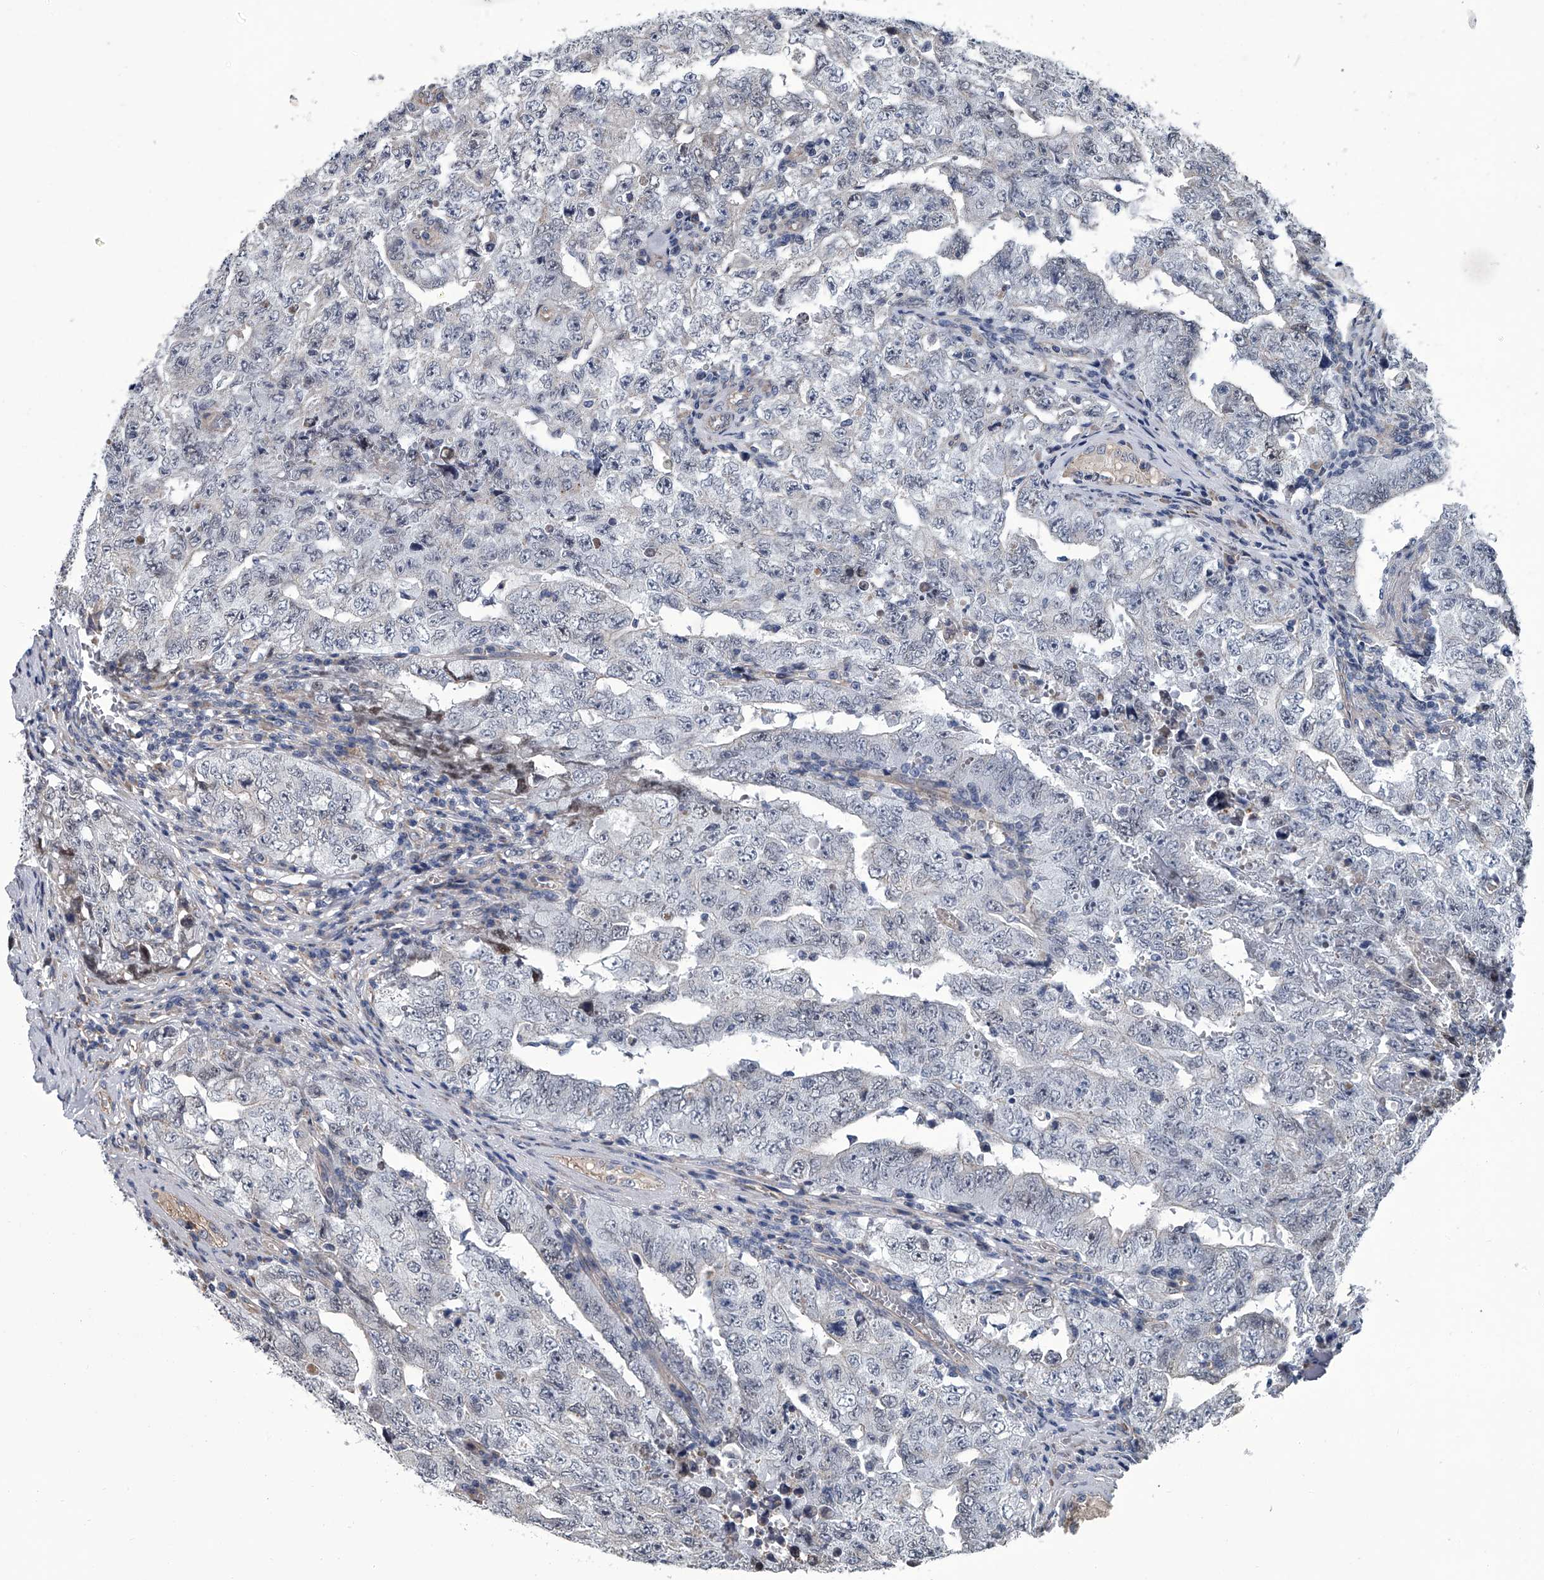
{"staining": {"intensity": "negative", "quantity": "none", "location": "none"}, "tissue": "testis cancer", "cell_type": "Tumor cells", "image_type": "cancer", "snomed": [{"axis": "morphology", "description": "Carcinoma, Embryonal, NOS"}, {"axis": "topography", "description": "Testis"}], "caption": "Tumor cells show no significant protein positivity in testis cancer (embryonal carcinoma). (IHC, brightfield microscopy, high magnification).", "gene": "ABCG1", "patient": {"sex": "male", "age": 26}}